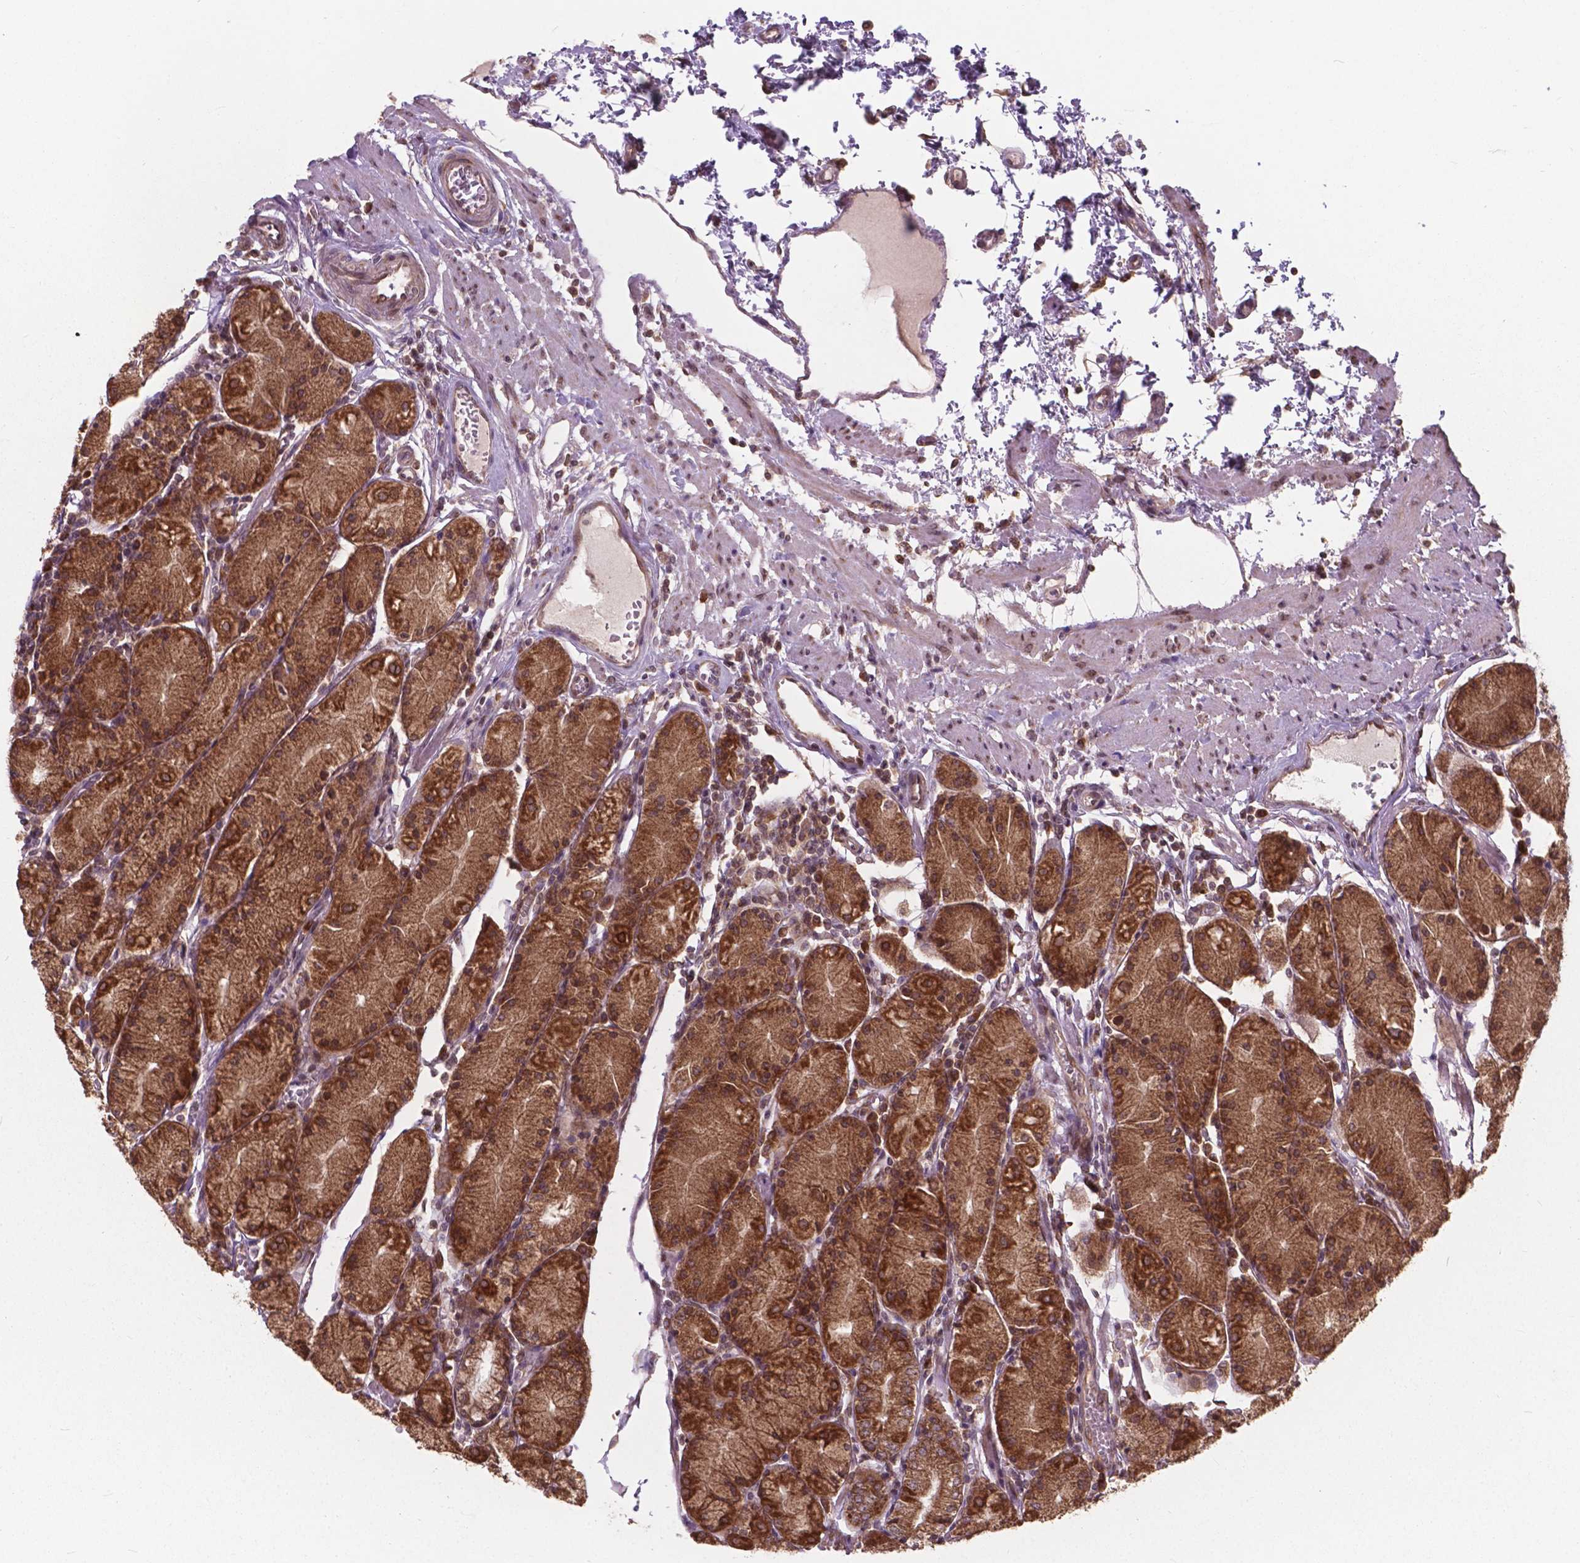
{"staining": {"intensity": "strong", "quantity": ">75%", "location": "cytoplasmic/membranous"}, "tissue": "stomach", "cell_type": "Glandular cells", "image_type": "normal", "snomed": [{"axis": "morphology", "description": "Normal tissue, NOS"}, {"axis": "topography", "description": "Stomach, upper"}], "caption": "Stomach stained with immunohistochemistry (IHC) reveals strong cytoplasmic/membranous expression in approximately >75% of glandular cells. (brown staining indicates protein expression, while blue staining denotes nuclei).", "gene": "MRPL33", "patient": {"sex": "male", "age": 69}}